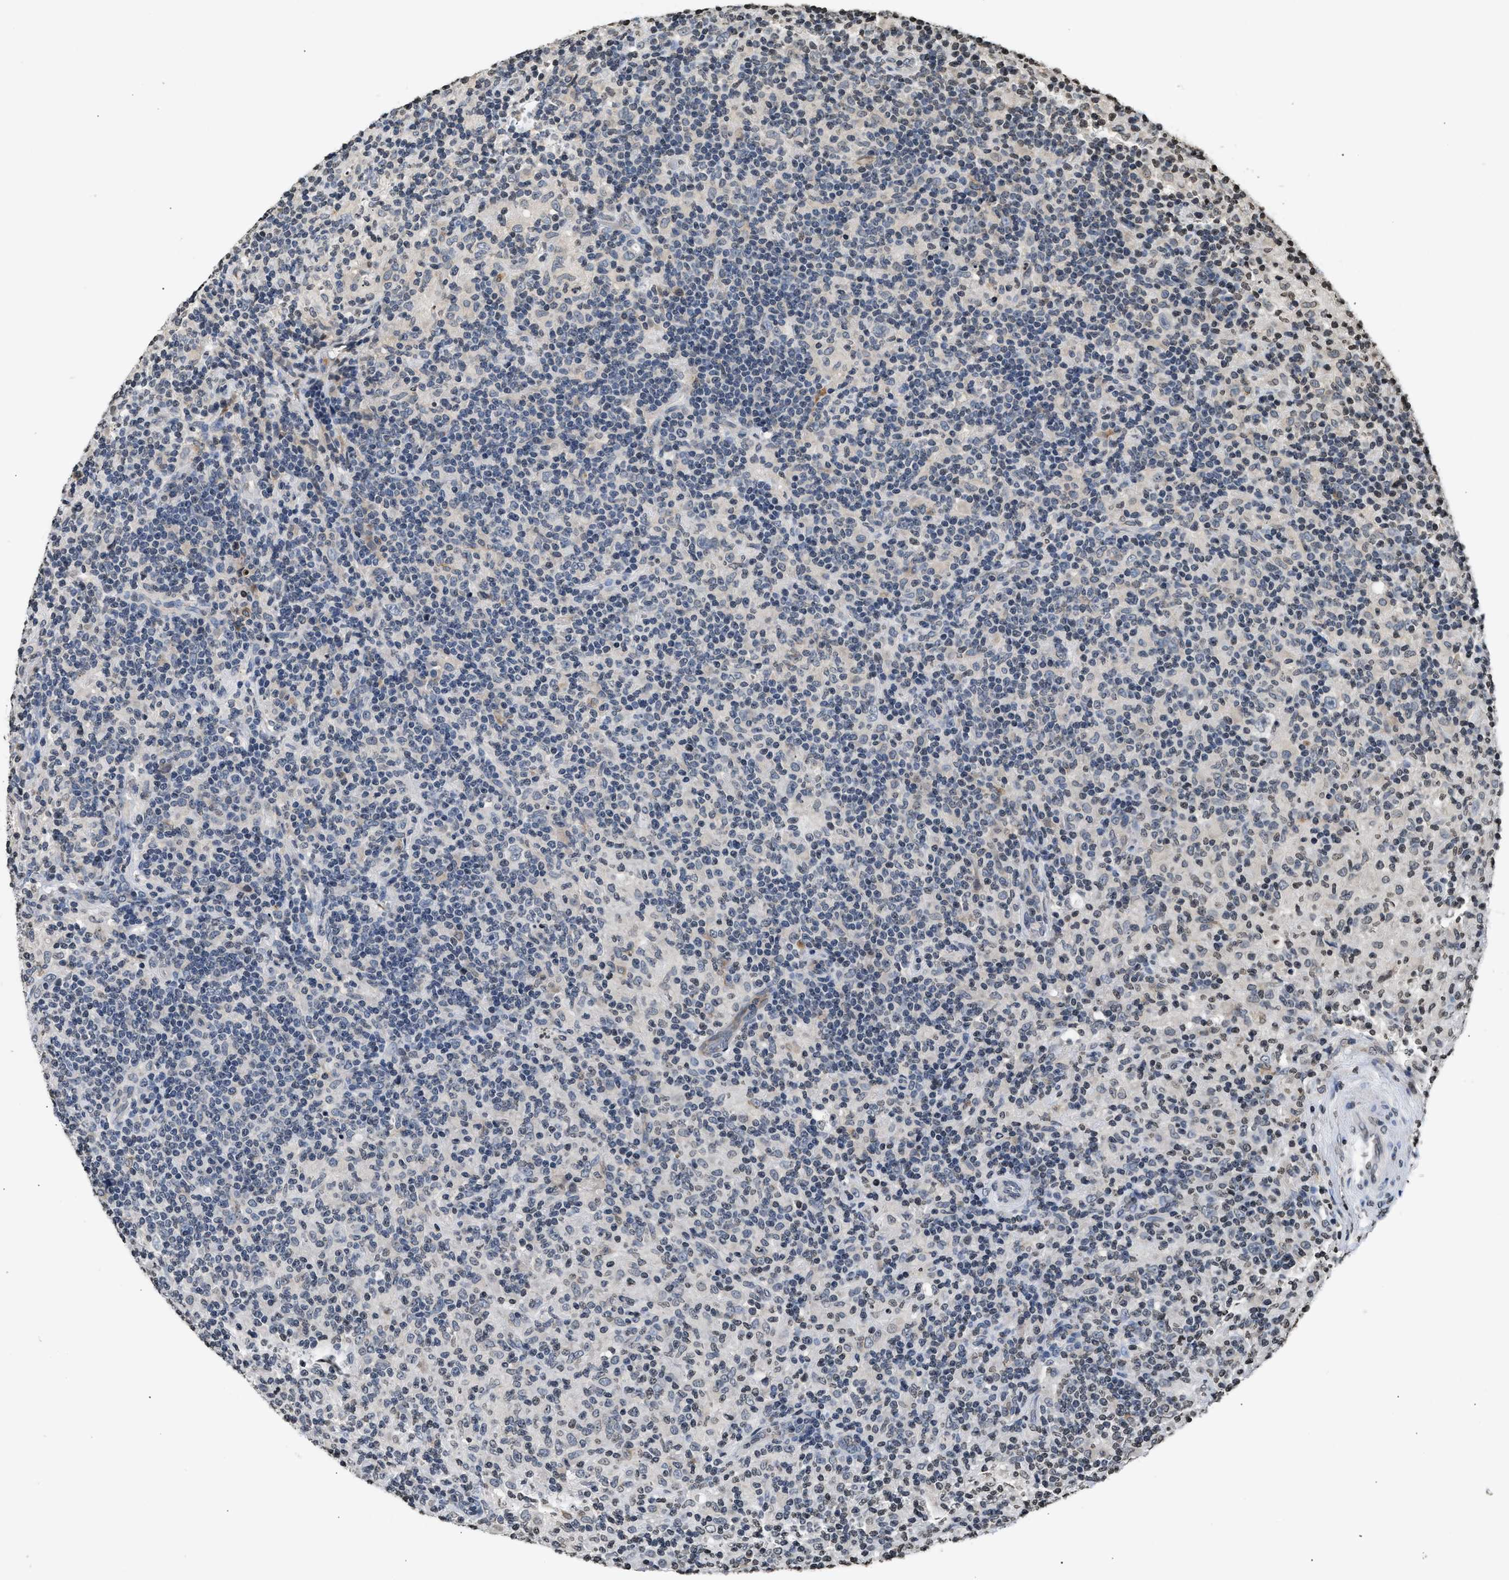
{"staining": {"intensity": "negative", "quantity": "none", "location": "none"}, "tissue": "lymphoma", "cell_type": "Tumor cells", "image_type": "cancer", "snomed": [{"axis": "morphology", "description": "Hodgkin's disease, NOS"}, {"axis": "topography", "description": "Lymph node"}], "caption": "There is no significant positivity in tumor cells of lymphoma. Brightfield microscopy of immunohistochemistry stained with DAB (brown) and hematoxylin (blue), captured at high magnification.", "gene": "DNASE1L3", "patient": {"sex": "male", "age": 70}}